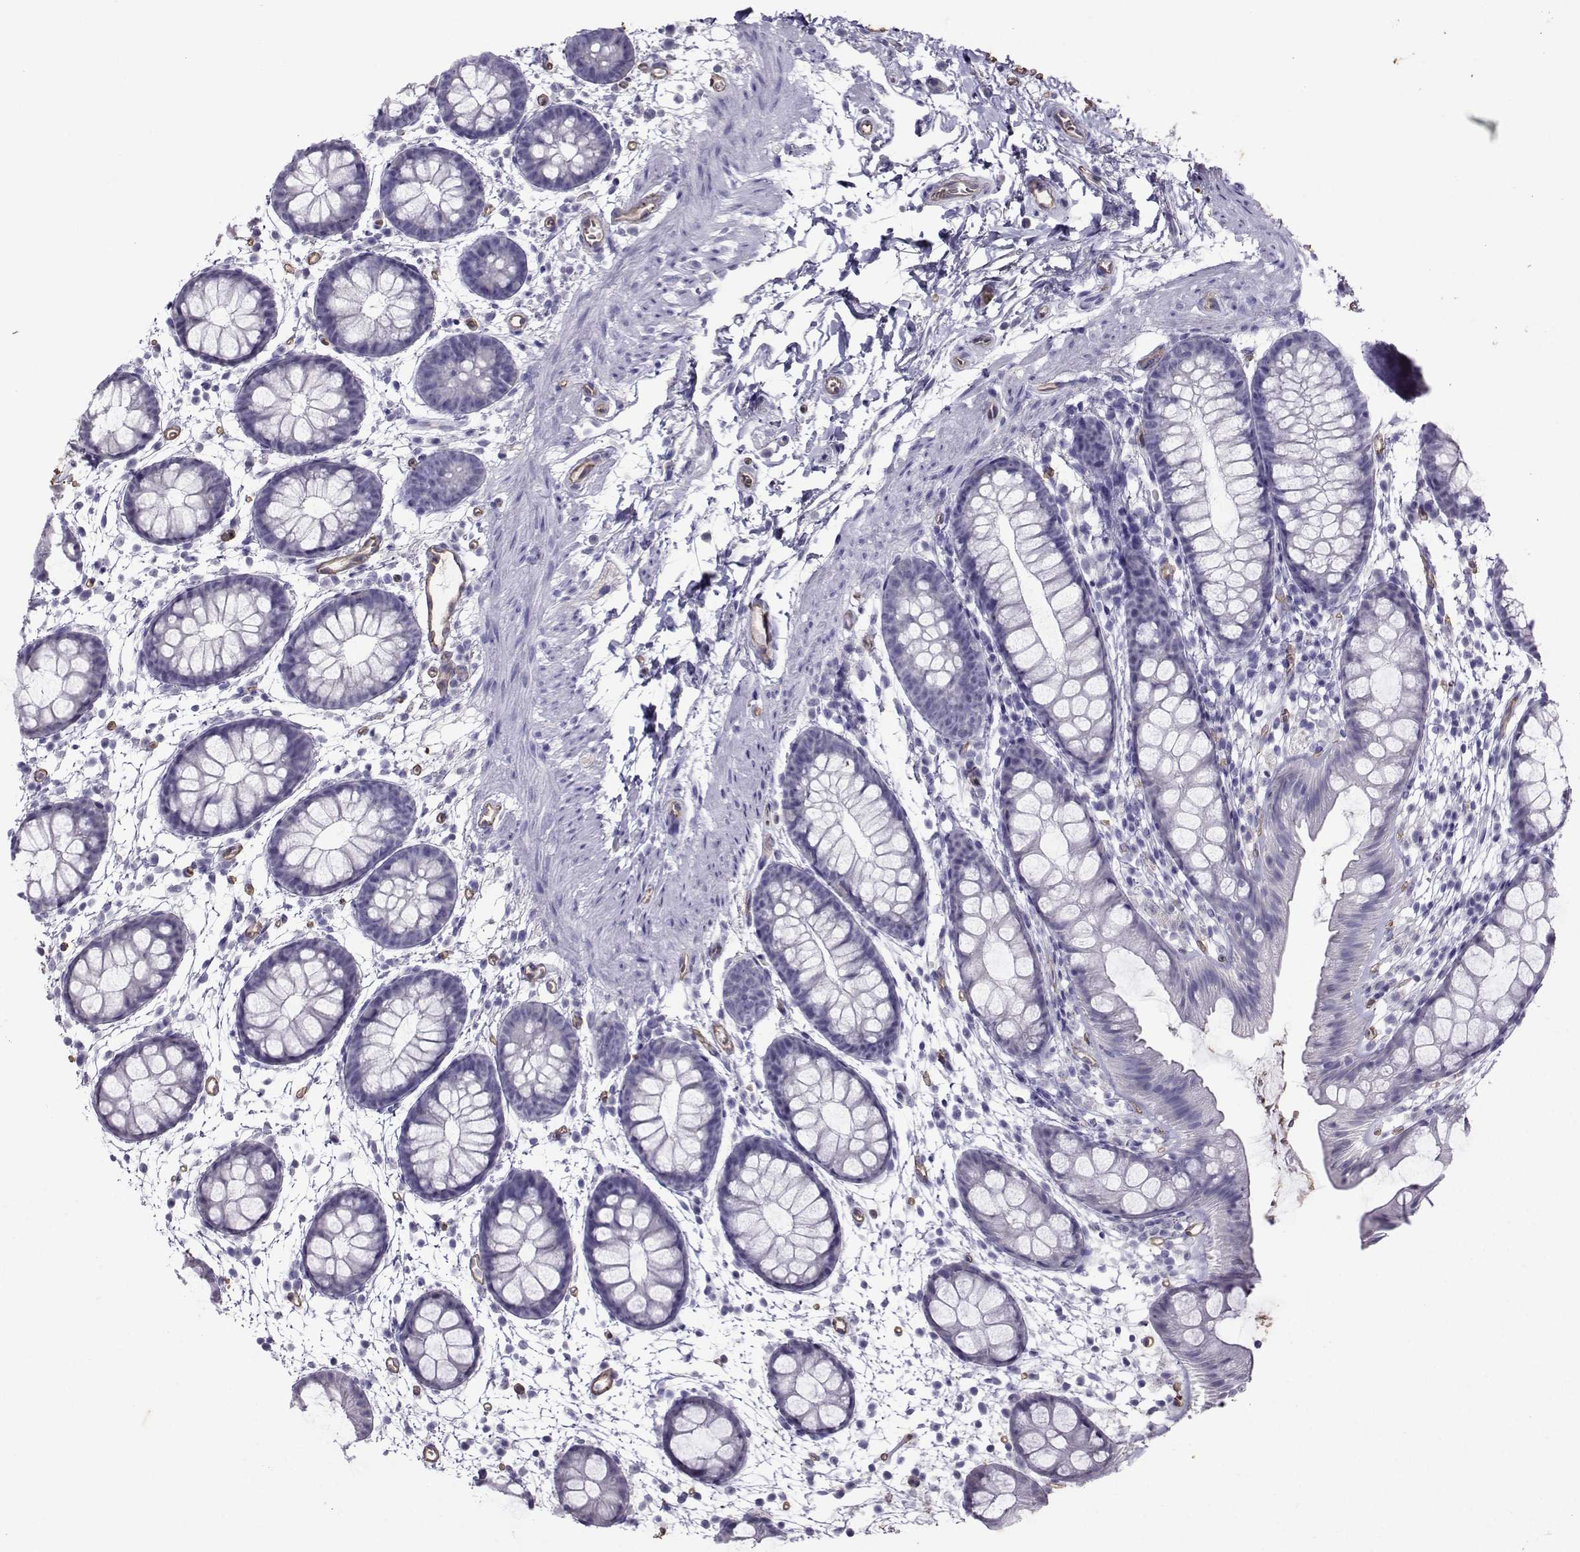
{"staining": {"intensity": "negative", "quantity": "none", "location": "none"}, "tissue": "rectum", "cell_type": "Glandular cells", "image_type": "normal", "snomed": [{"axis": "morphology", "description": "Normal tissue, NOS"}, {"axis": "topography", "description": "Rectum"}], "caption": "Rectum was stained to show a protein in brown. There is no significant staining in glandular cells. (Stains: DAB (3,3'-diaminobenzidine) immunohistochemistry (IHC) with hematoxylin counter stain, Microscopy: brightfield microscopy at high magnification).", "gene": "CLUL1", "patient": {"sex": "male", "age": 57}}